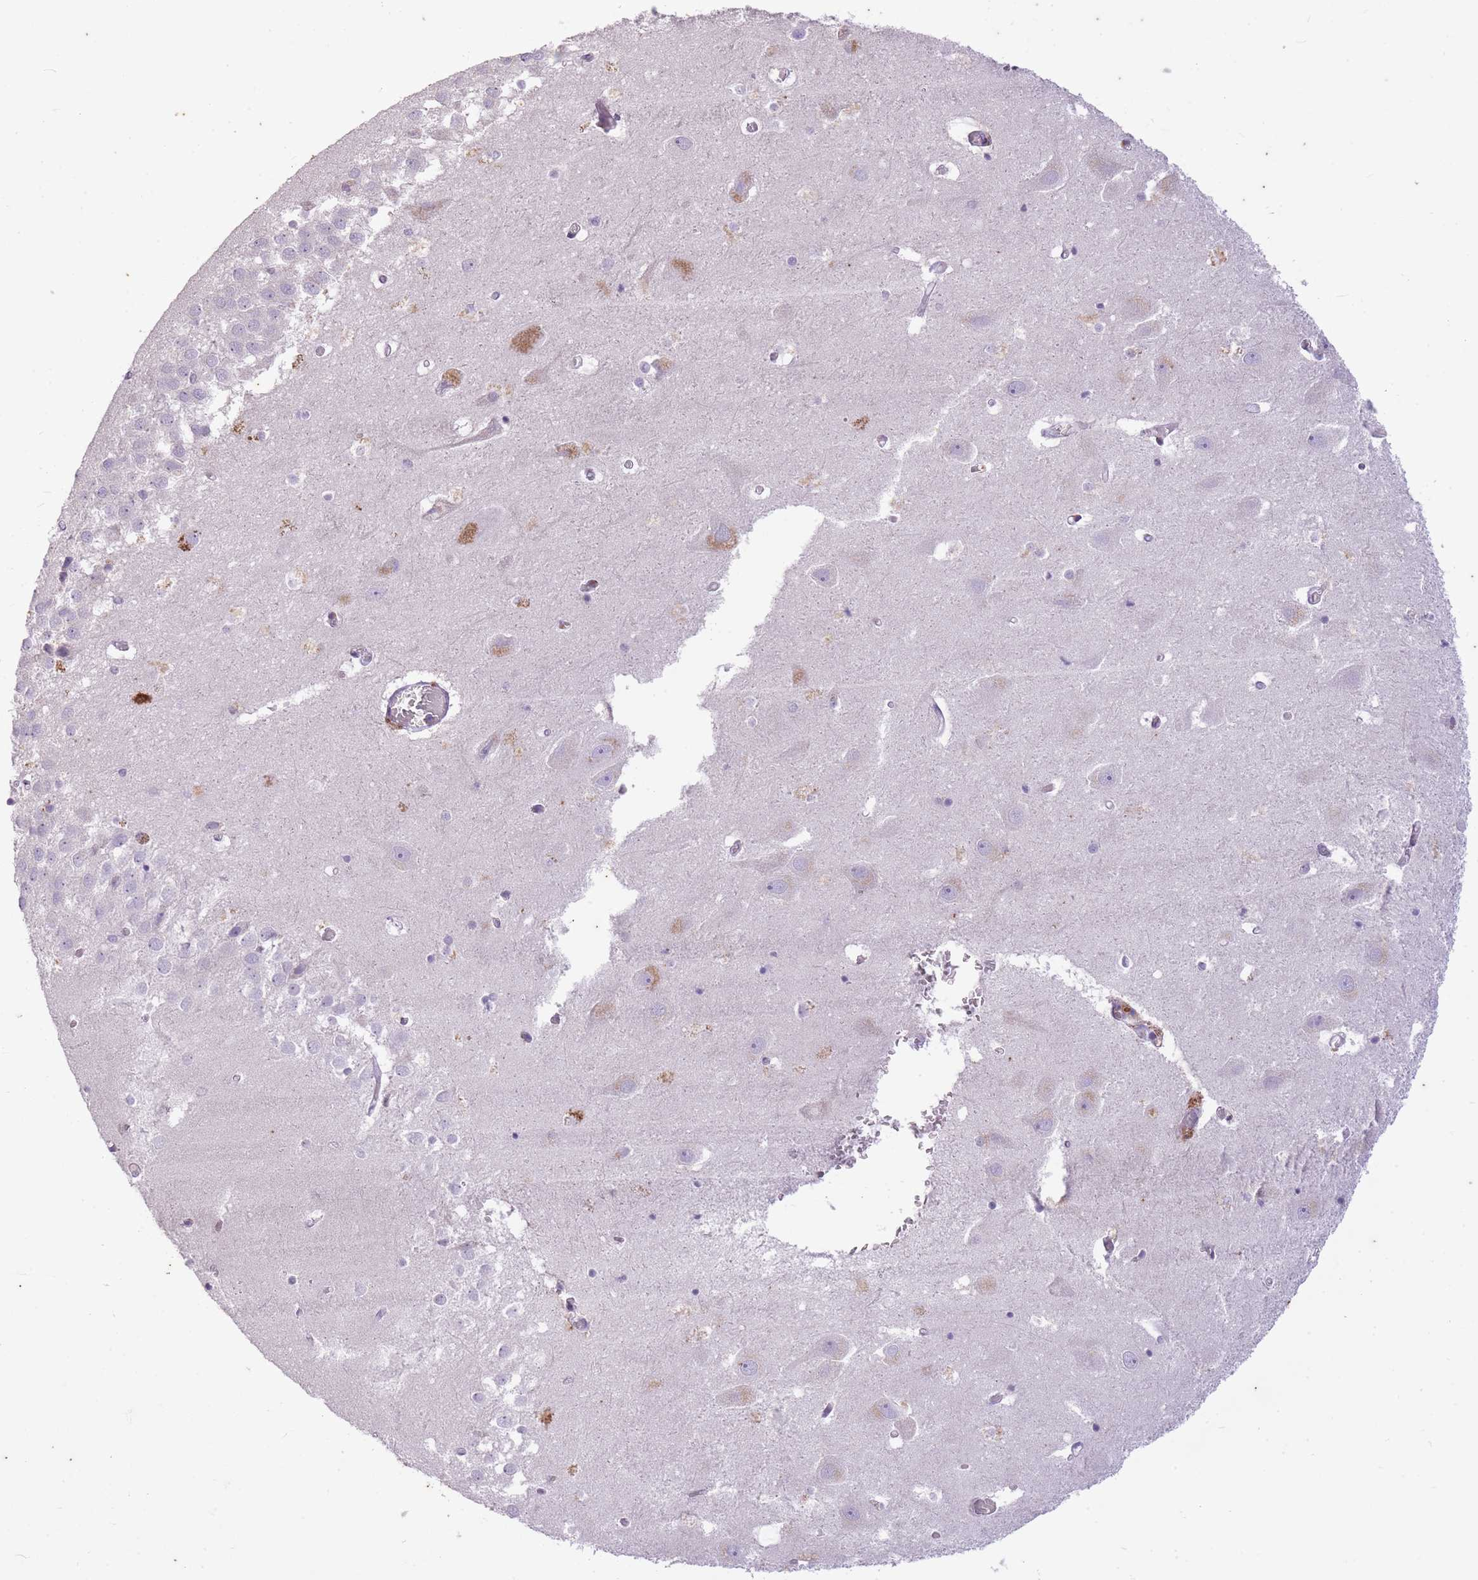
{"staining": {"intensity": "negative", "quantity": "none", "location": "none"}, "tissue": "hippocampus", "cell_type": "Glial cells", "image_type": "normal", "snomed": [{"axis": "morphology", "description": "Normal tissue, NOS"}, {"axis": "topography", "description": "Hippocampus"}], "caption": "Immunohistochemical staining of normal human hippocampus demonstrates no significant positivity in glial cells.", "gene": "CNTNAP3B", "patient": {"sex": "female", "age": 52}}